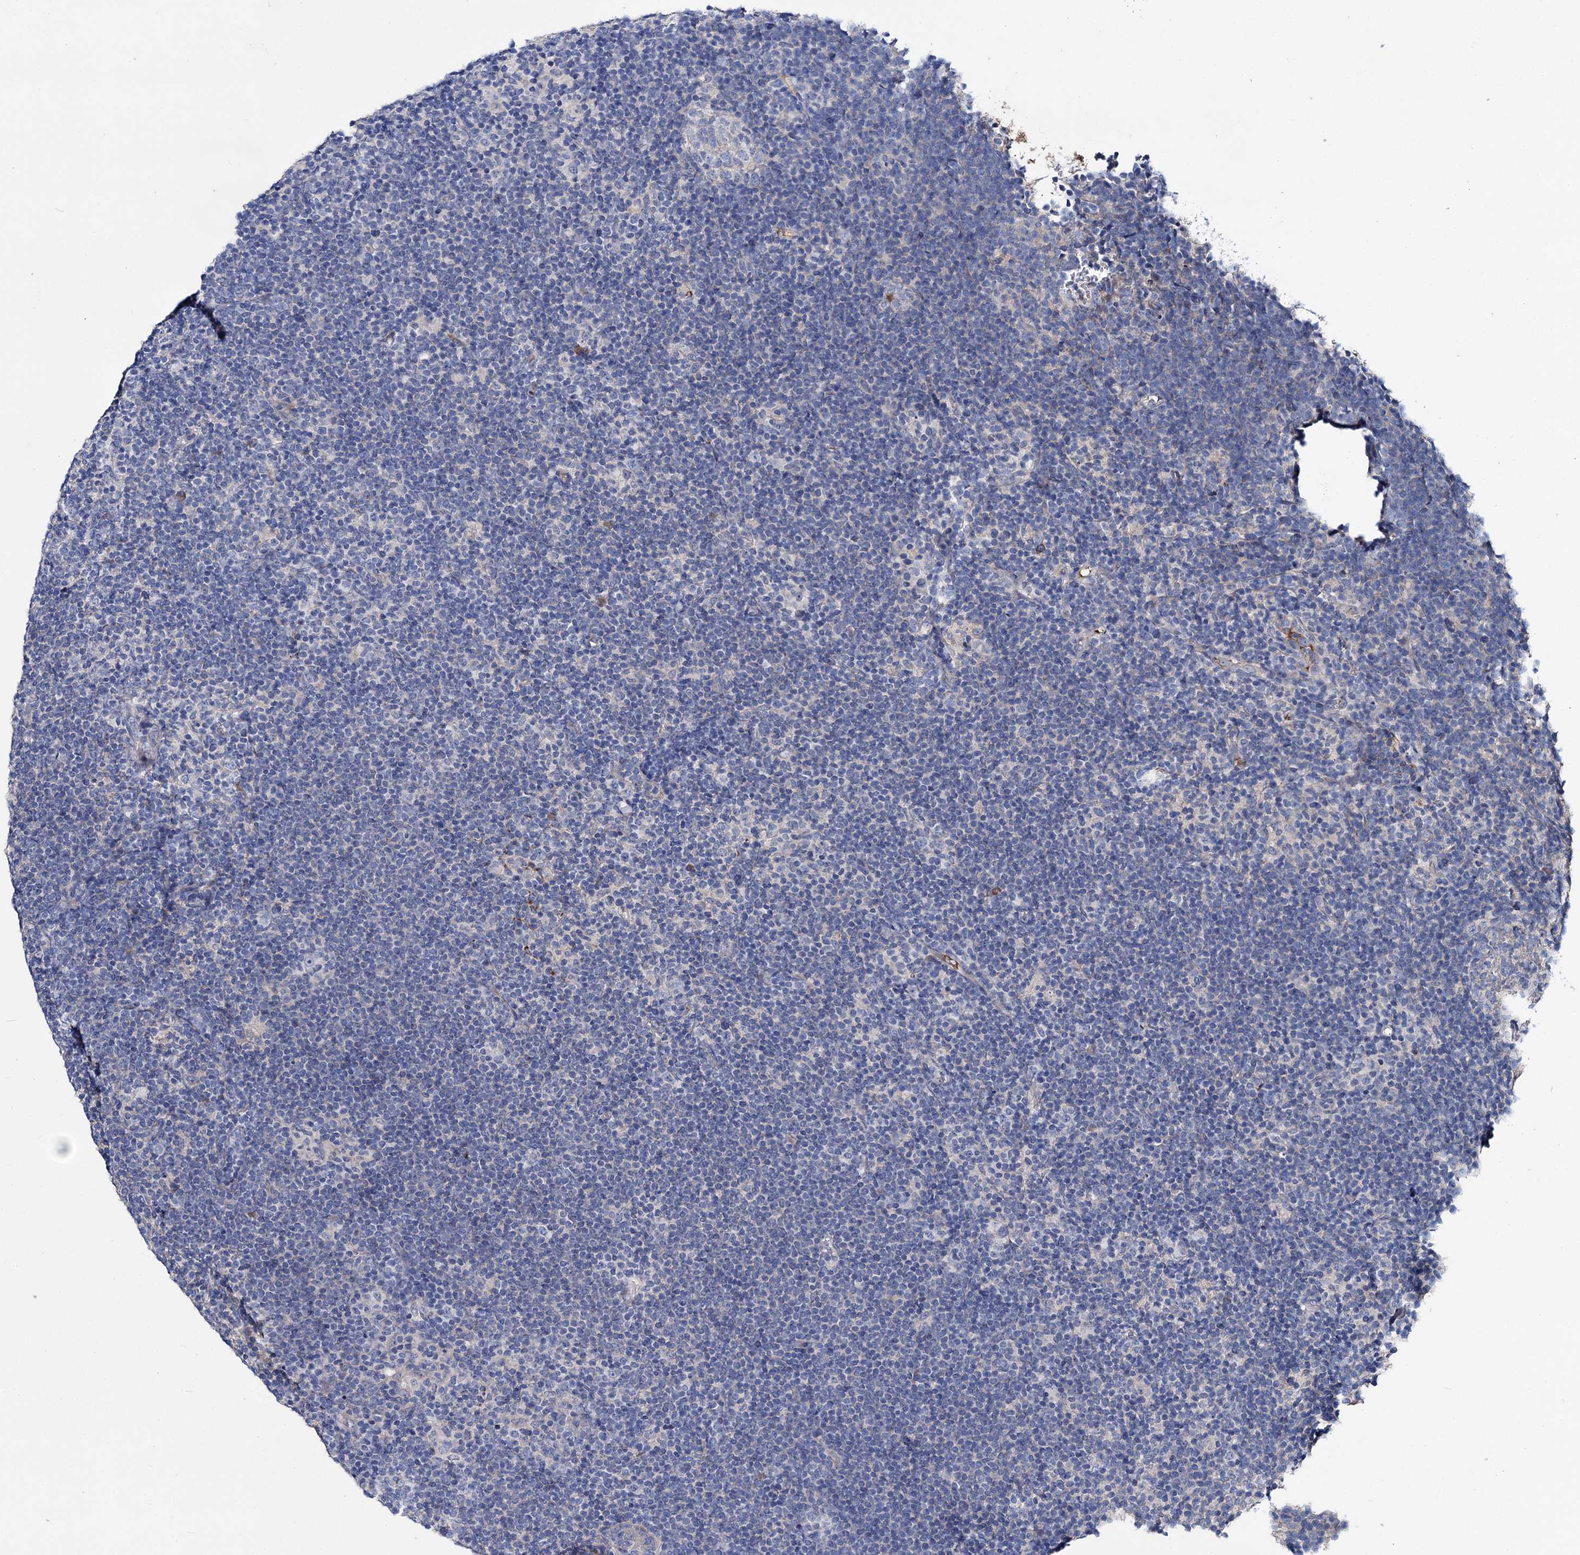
{"staining": {"intensity": "negative", "quantity": "none", "location": "none"}, "tissue": "lymphoma", "cell_type": "Tumor cells", "image_type": "cancer", "snomed": [{"axis": "morphology", "description": "Hodgkin's disease, NOS"}, {"axis": "topography", "description": "Lymph node"}], "caption": "The photomicrograph exhibits no staining of tumor cells in lymphoma.", "gene": "PPP1R32", "patient": {"sex": "female", "age": 57}}